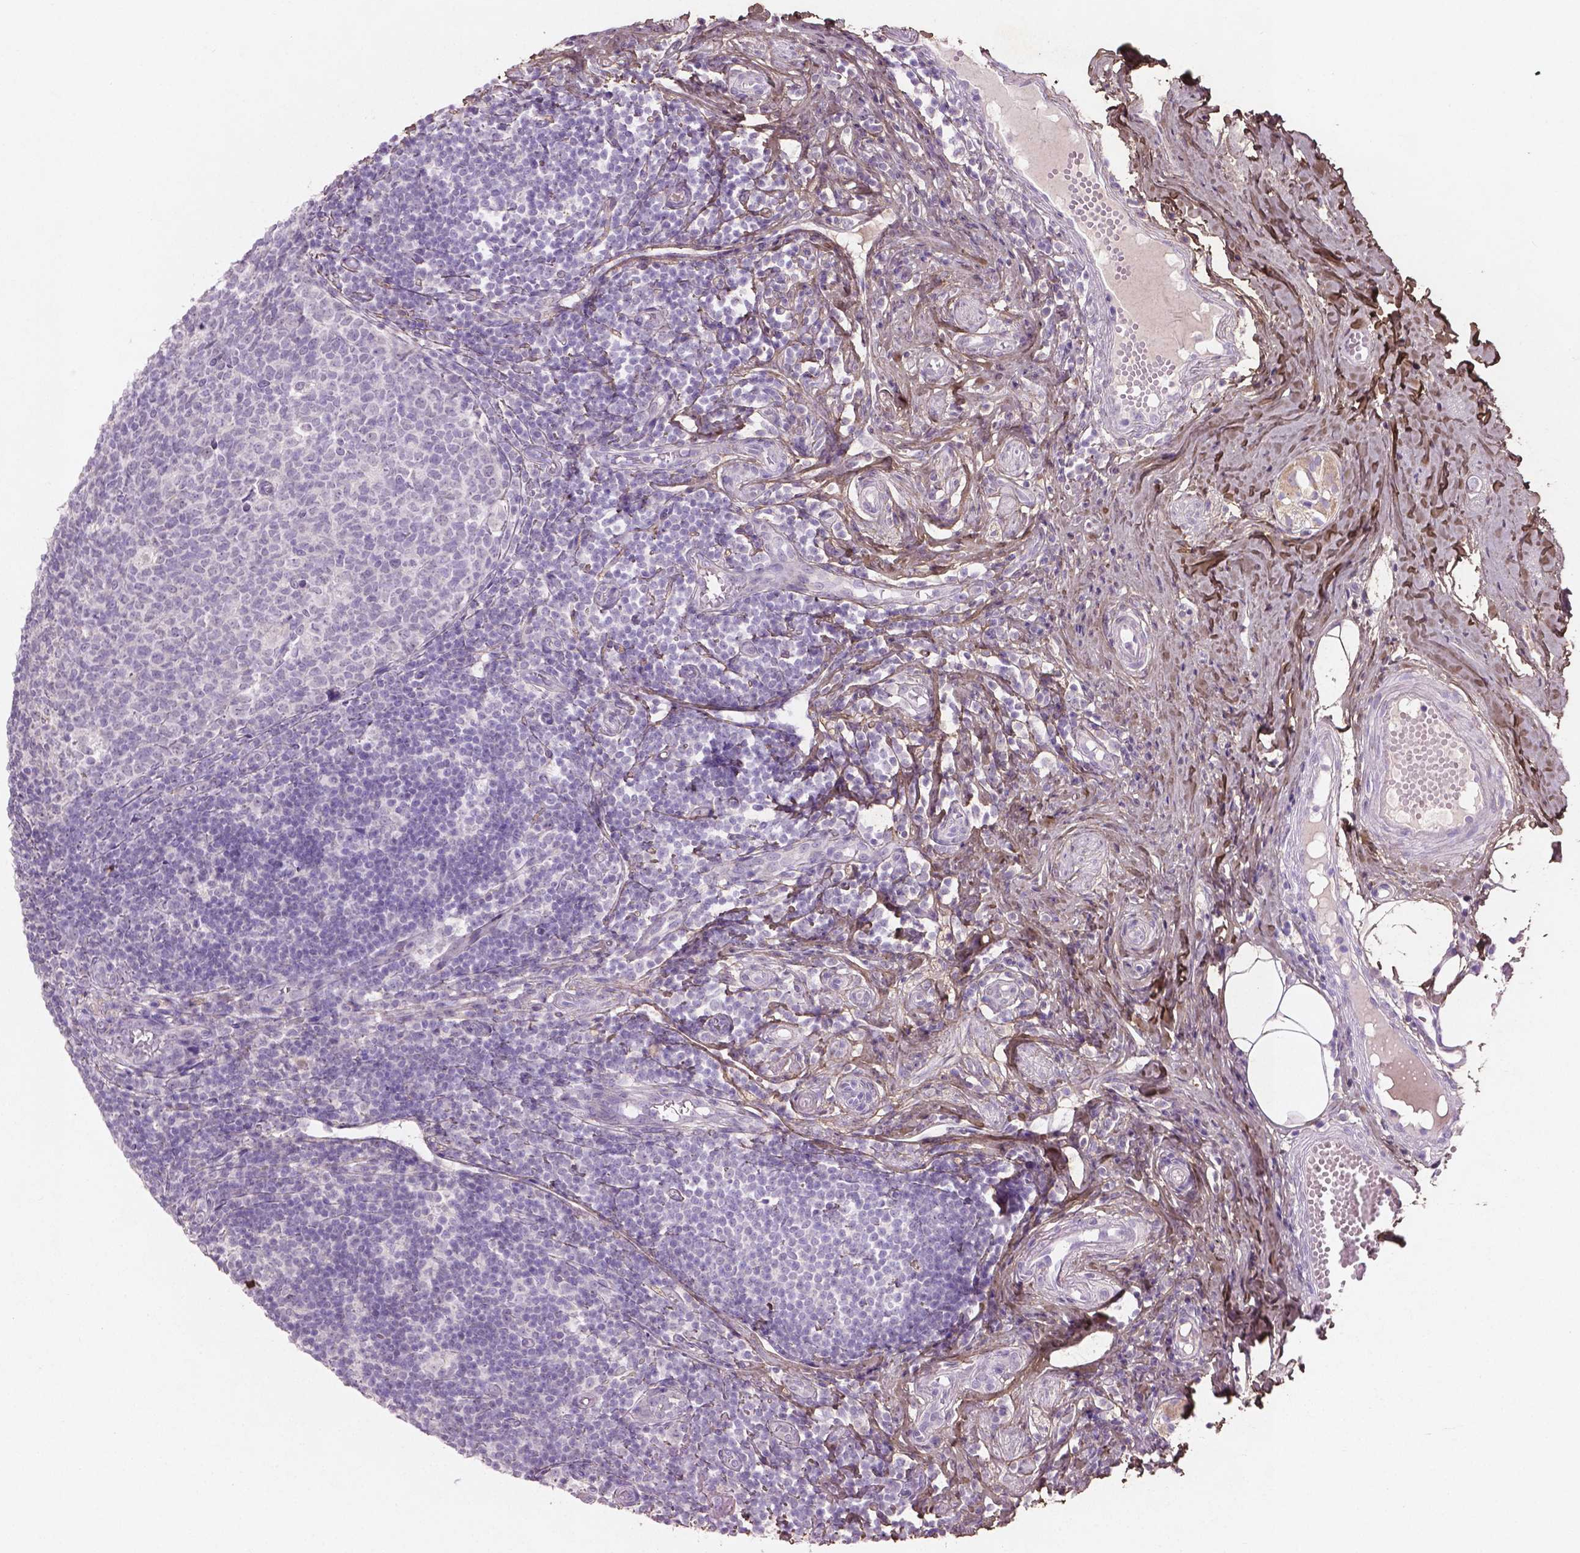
{"staining": {"intensity": "negative", "quantity": "none", "location": "none"}, "tissue": "appendix", "cell_type": "Glandular cells", "image_type": "normal", "snomed": [{"axis": "morphology", "description": "Normal tissue, NOS"}, {"axis": "topography", "description": "Appendix"}], "caption": "High power microscopy histopathology image of an IHC photomicrograph of benign appendix, revealing no significant staining in glandular cells. Brightfield microscopy of immunohistochemistry (IHC) stained with DAB (brown) and hematoxylin (blue), captured at high magnification.", "gene": "DLG2", "patient": {"sex": "male", "age": 18}}